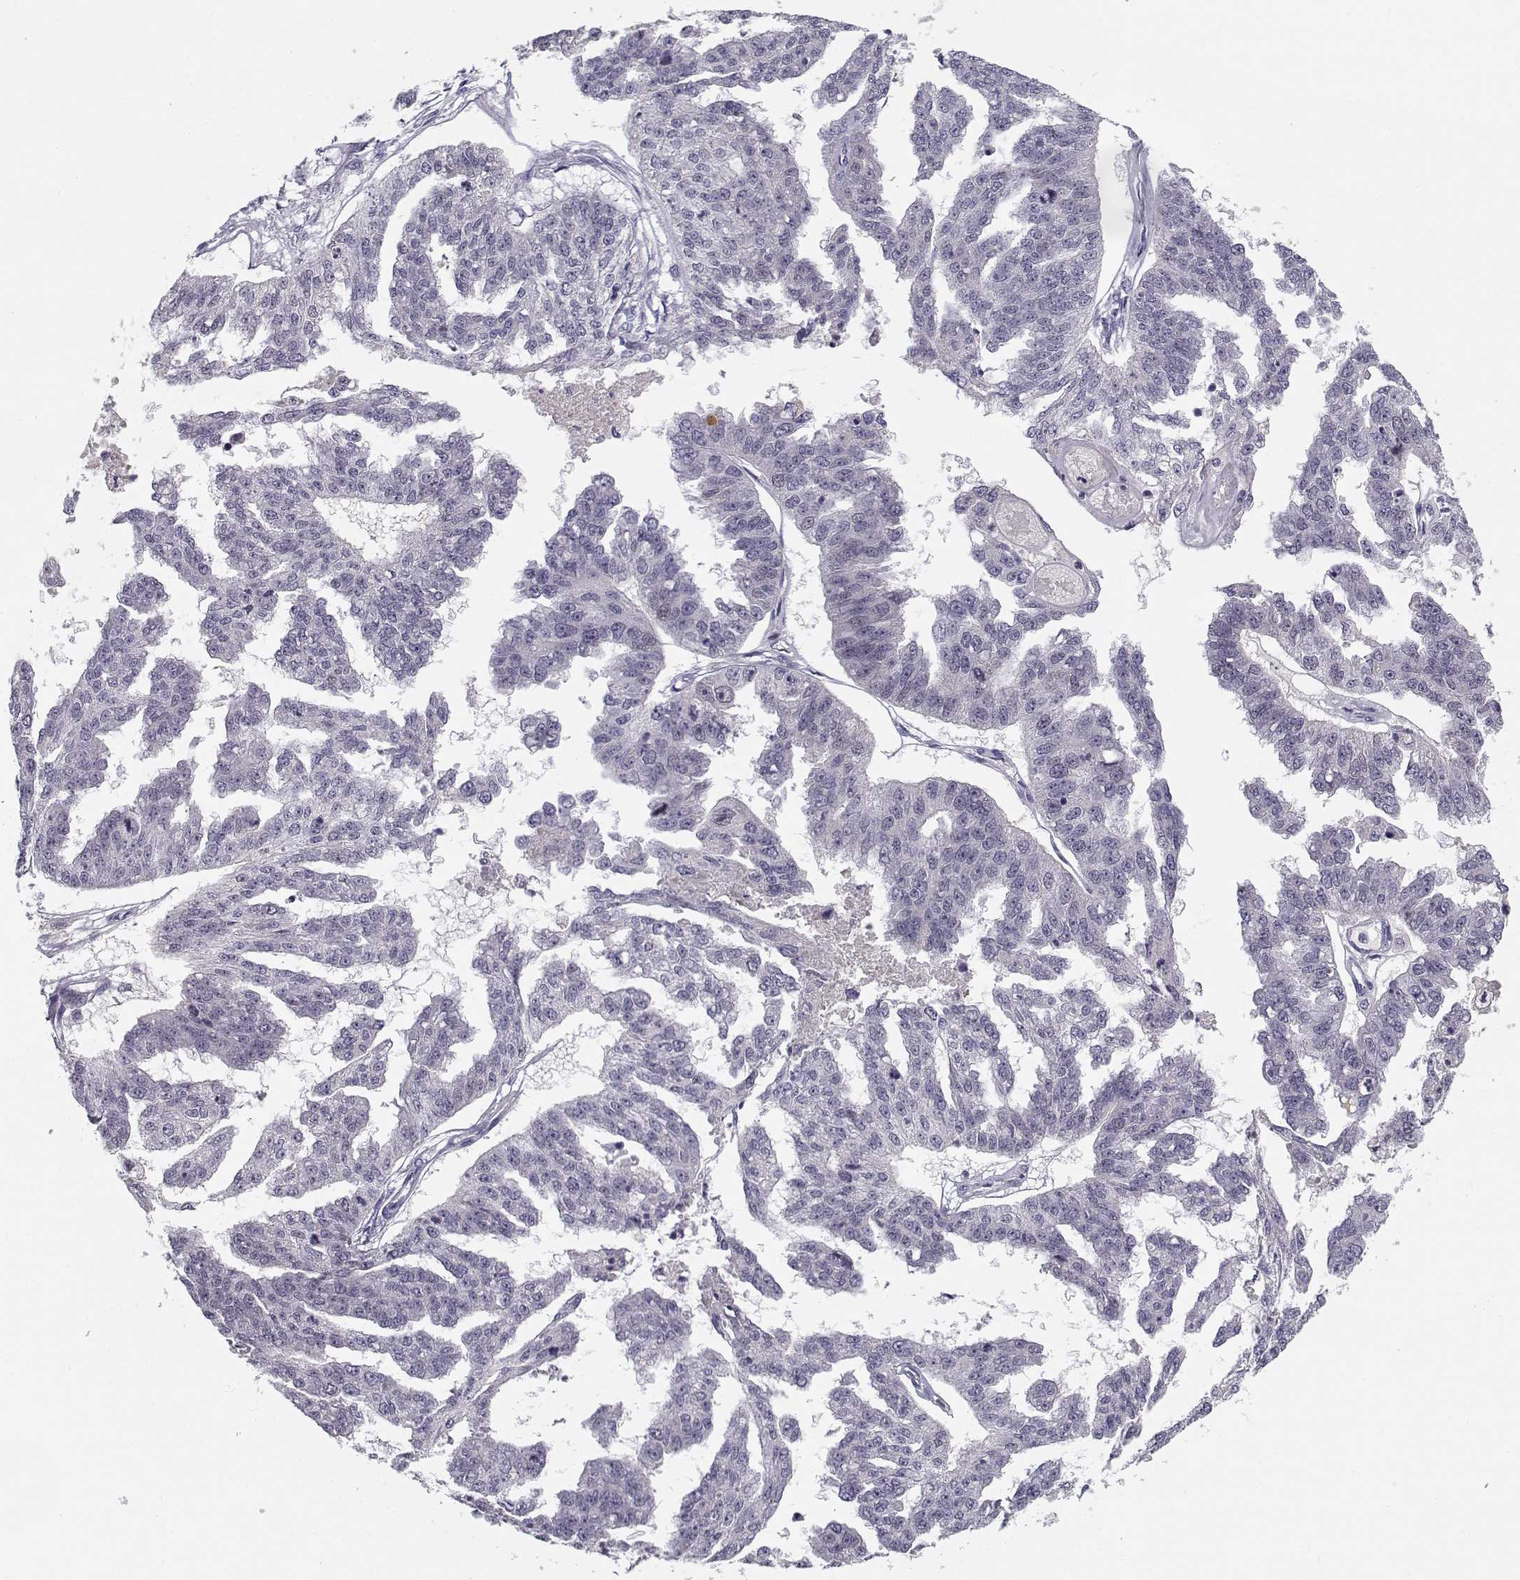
{"staining": {"intensity": "negative", "quantity": "none", "location": "none"}, "tissue": "ovarian cancer", "cell_type": "Tumor cells", "image_type": "cancer", "snomed": [{"axis": "morphology", "description": "Cystadenocarcinoma, serous, NOS"}, {"axis": "topography", "description": "Ovary"}], "caption": "This is an IHC micrograph of ovarian serous cystadenocarcinoma. There is no positivity in tumor cells.", "gene": "DDX25", "patient": {"sex": "female", "age": 58}}